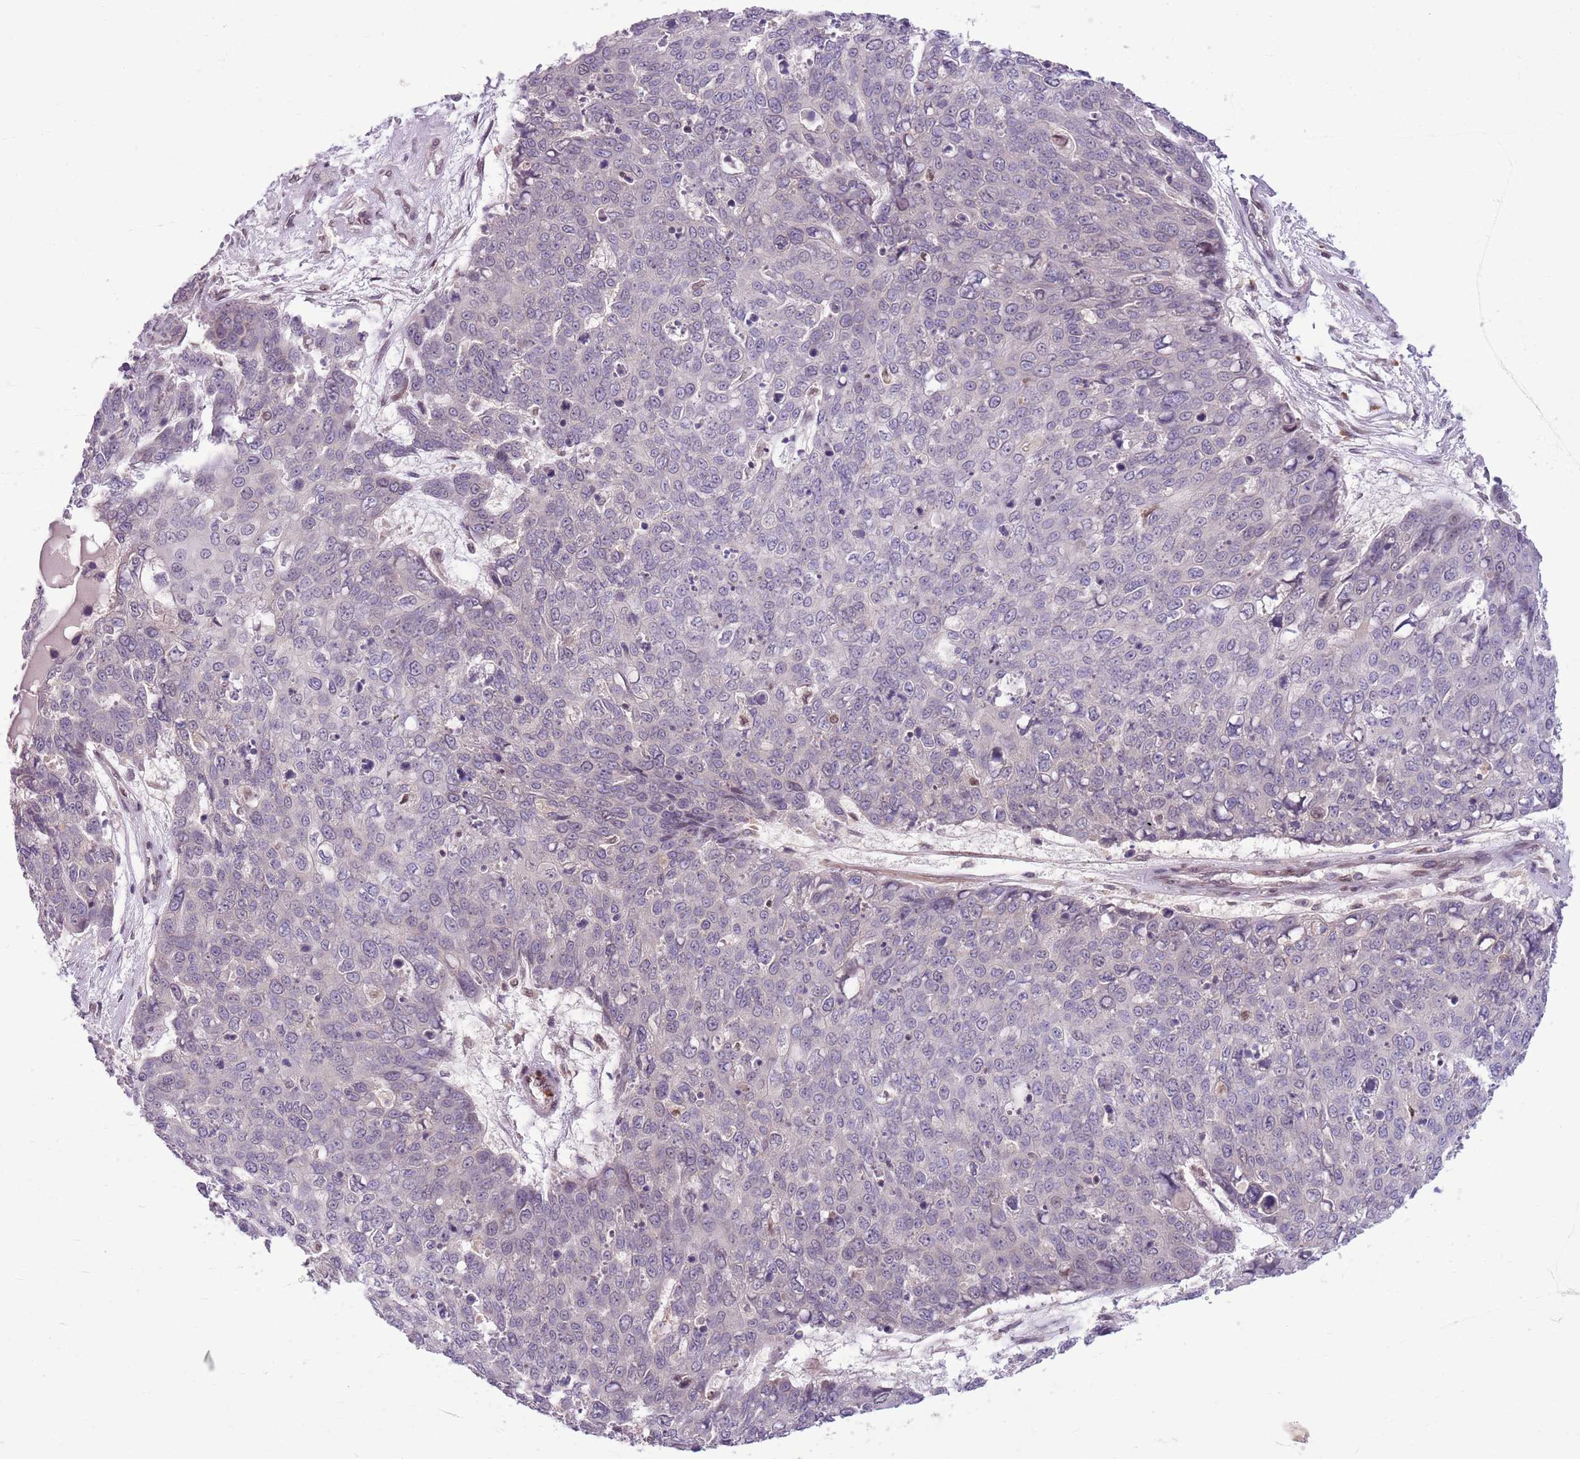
{"staining": {"intensity": "negative", "quantity": "none", "location": "none"}, "tissue": "skin cancer", "cell_type": "Tumor cells", "image_type": "cancer", "snomed": [{"axis": "morphology", "description": "Squamous cell carcinoma, NOS"}, {"axis": "topography", "description": "Skin"}], "caption": "A micrograph of human skin squamous cell carcinoma is negative for staining in tumor cells. The staining is performed using DAB brown chromogen with nuclei counter-stained in using hematoxylin.", "gene": "CCND2", "patient": {"sex": "male", "age": 71}}